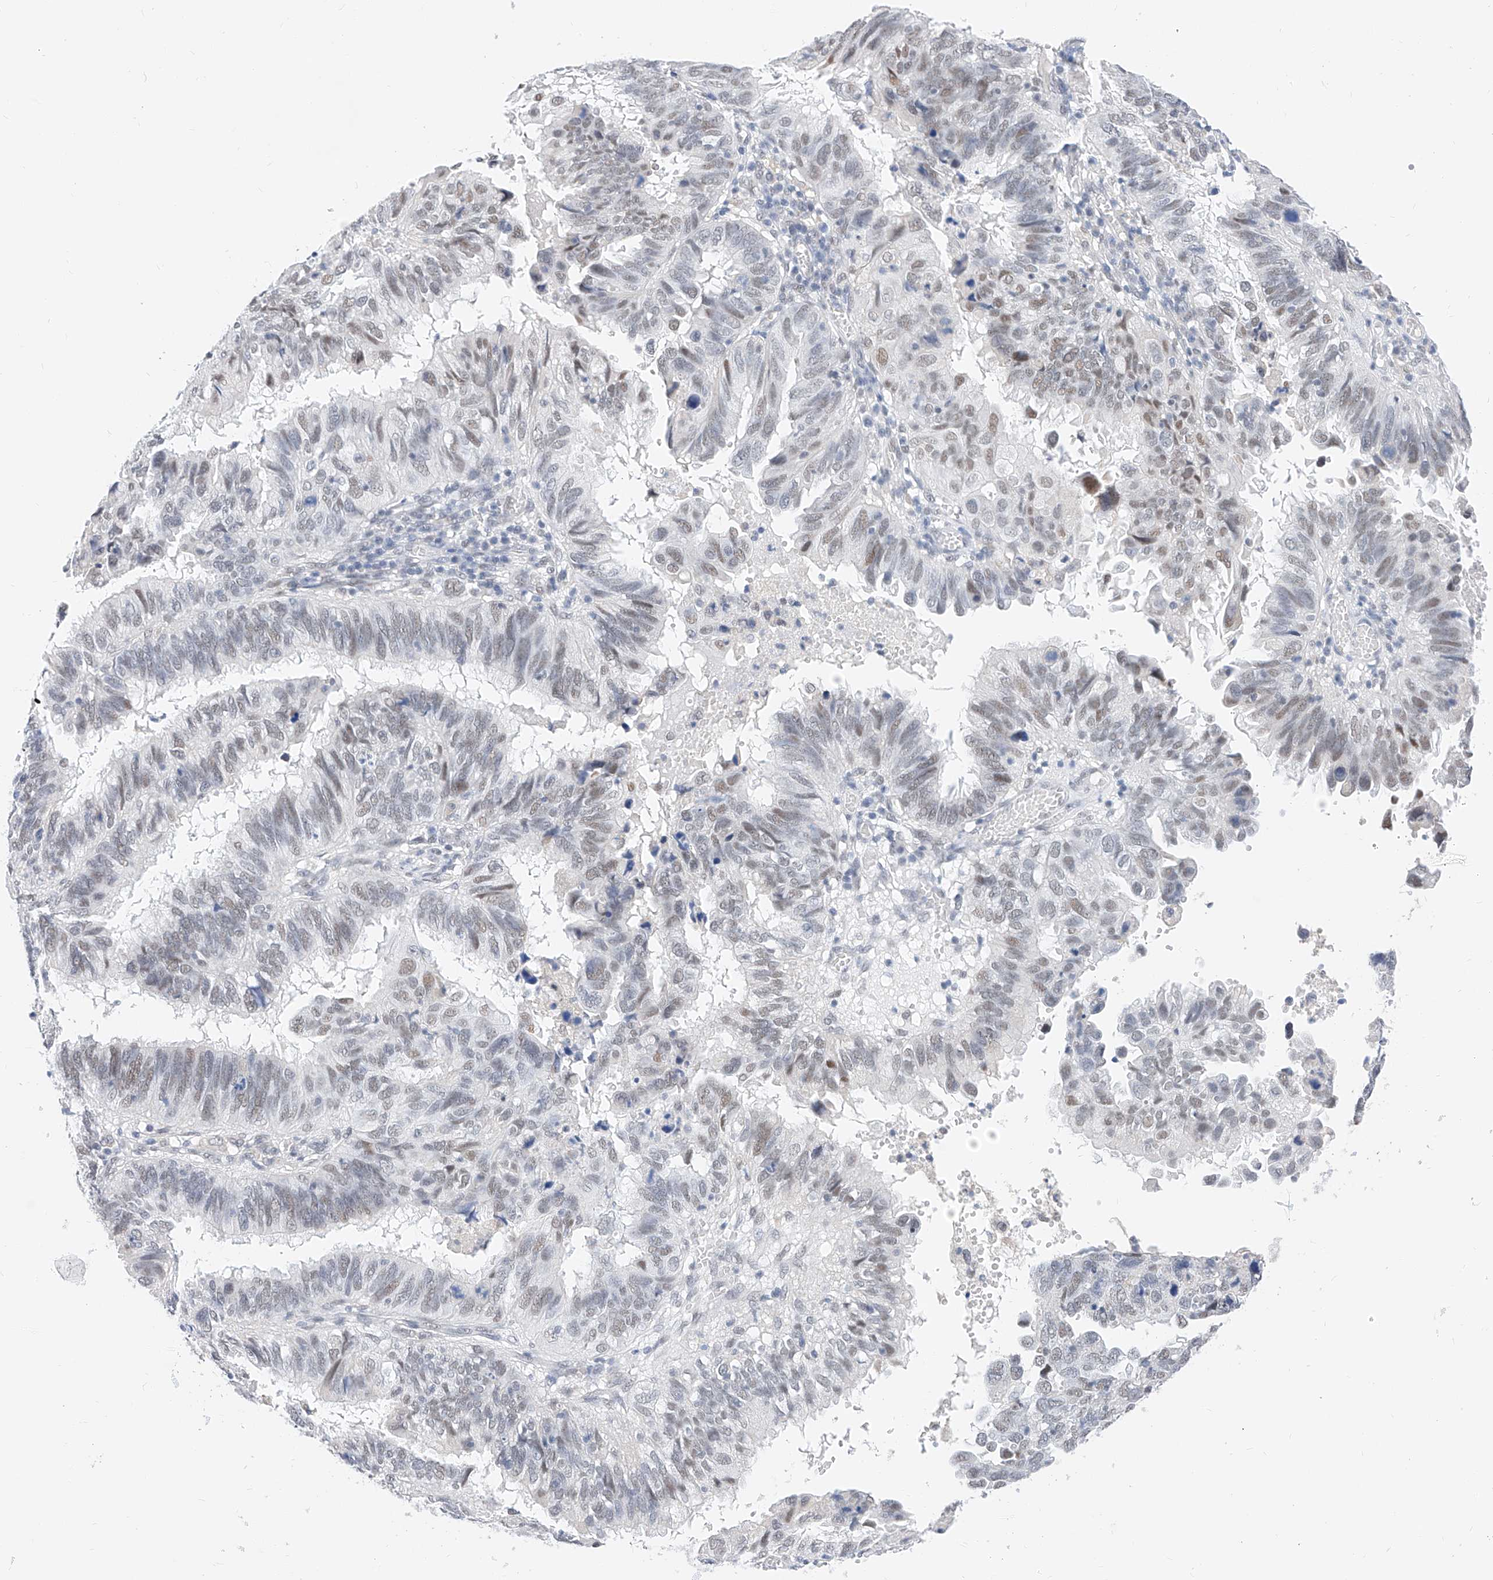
{"staining": {"intensity": "moderate", "quantity": "<25%", "location": "nuclear"}, "tissue": "endometrial cancer", "cell_type": "Tumor cells", "image_type": "cancer", "snomed": [{"axis": "morphology", "description": "Adenocarcinoma, NOS"}, {"axis": "topography", "description": "Uterus"}], "caption": "Protein analysis of adenocarcinoma (endometrial) tissue shows moderate nuclear expression in approximately <25% of tumor cells.", "gene": "KCNJ1", "patient": {"sex": "female", "age": 77}}